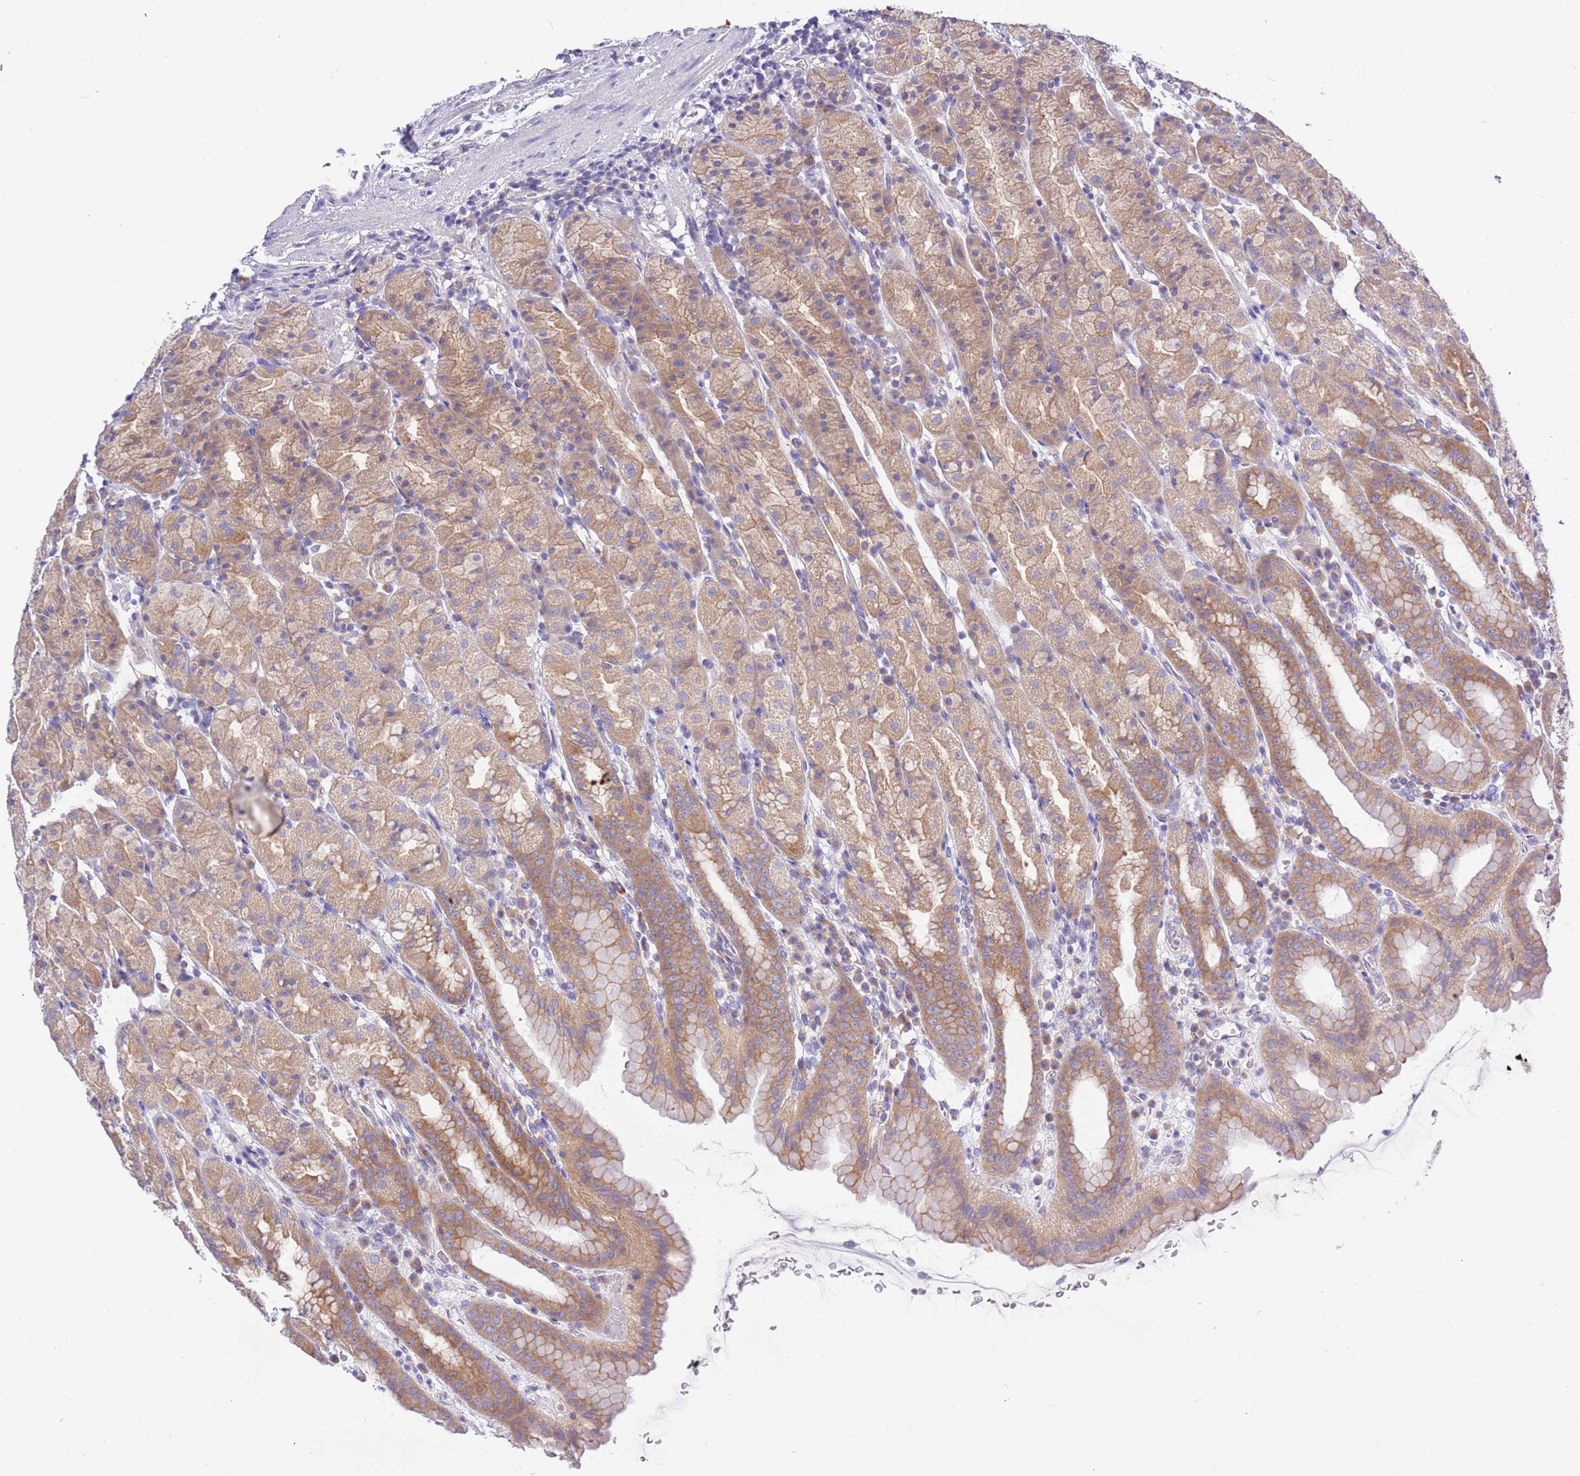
{"staining": {"intensity": "moderate", "quantity": ">75%", "location": "cytoplasmic/membranous"}, "tissue": "stomach", "cell_type": "Glandular cells", "image_type": "normal", "snomed": [{"axis": "morphology", "description": "Normal tissue, NOS"}, {"axis": "topography", "description": "Stomach, upper"}], "caption": "A medium amount of moderate cytoplasmic/membranous positivity is appreciated in about >75% of glandular cells in normal stomach.", "gene": "STIP1", "patient": {"sex": "male", "age": 68}}